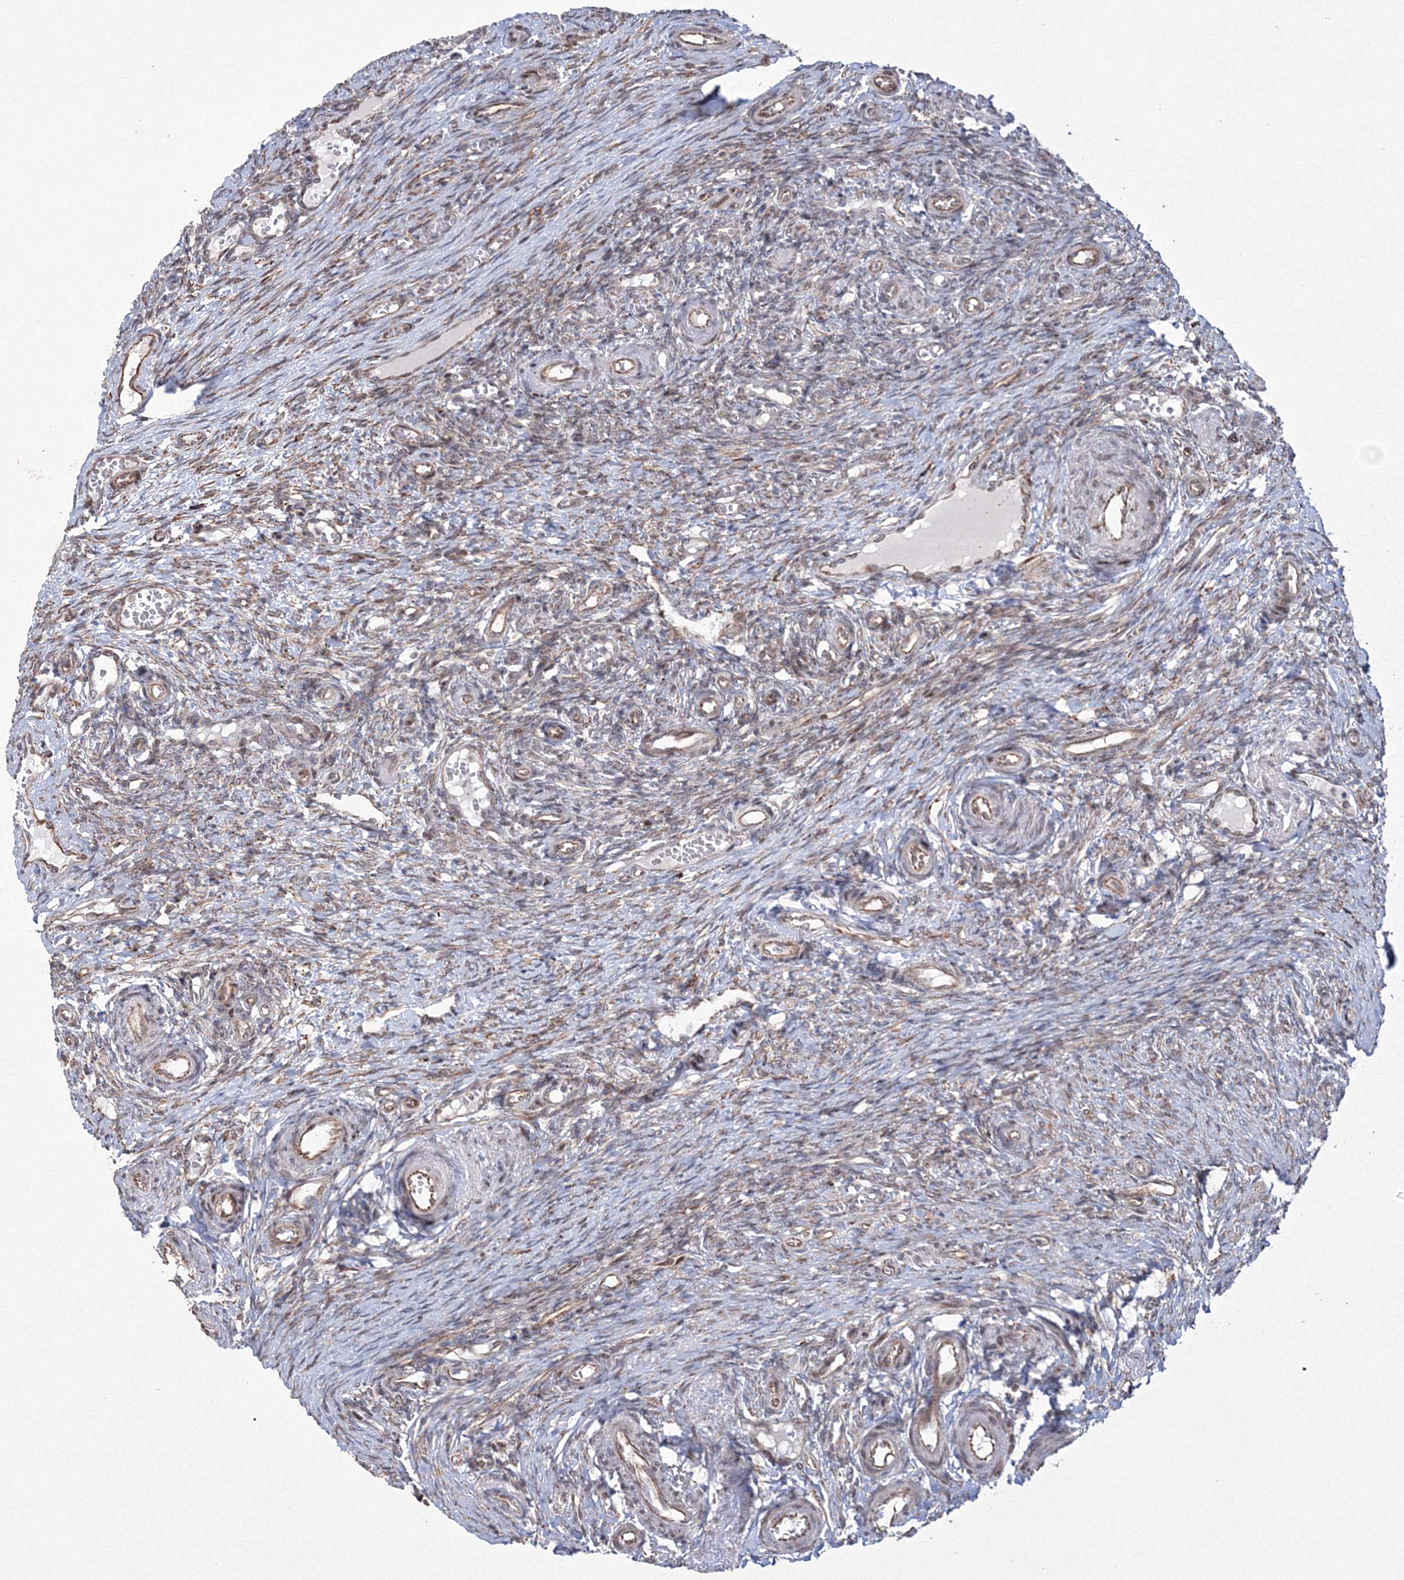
{"staining": {"intensity": "negative", "quantity": "none", "location": "none"}, "tissue": "ovary", "cell_type": "Ovarian stroma cells", "image_type": "normal", "snomed": [{"axis": "morphology", "description": "Adenocarcinoma, NOS"}, {"axis": "topography", "description": "Endometrium"}], "caption": "Immunohistochemistry (IHC) micrograph of benign ovary stained for a protein (brown), which exhibits no expression in ovarian stroma cells. (DAB immunohistochemistry (IHC) with hematoxylin counter stain).", "gene": "EFCAB12", "patient": {"sex": "female", "age": 32}}